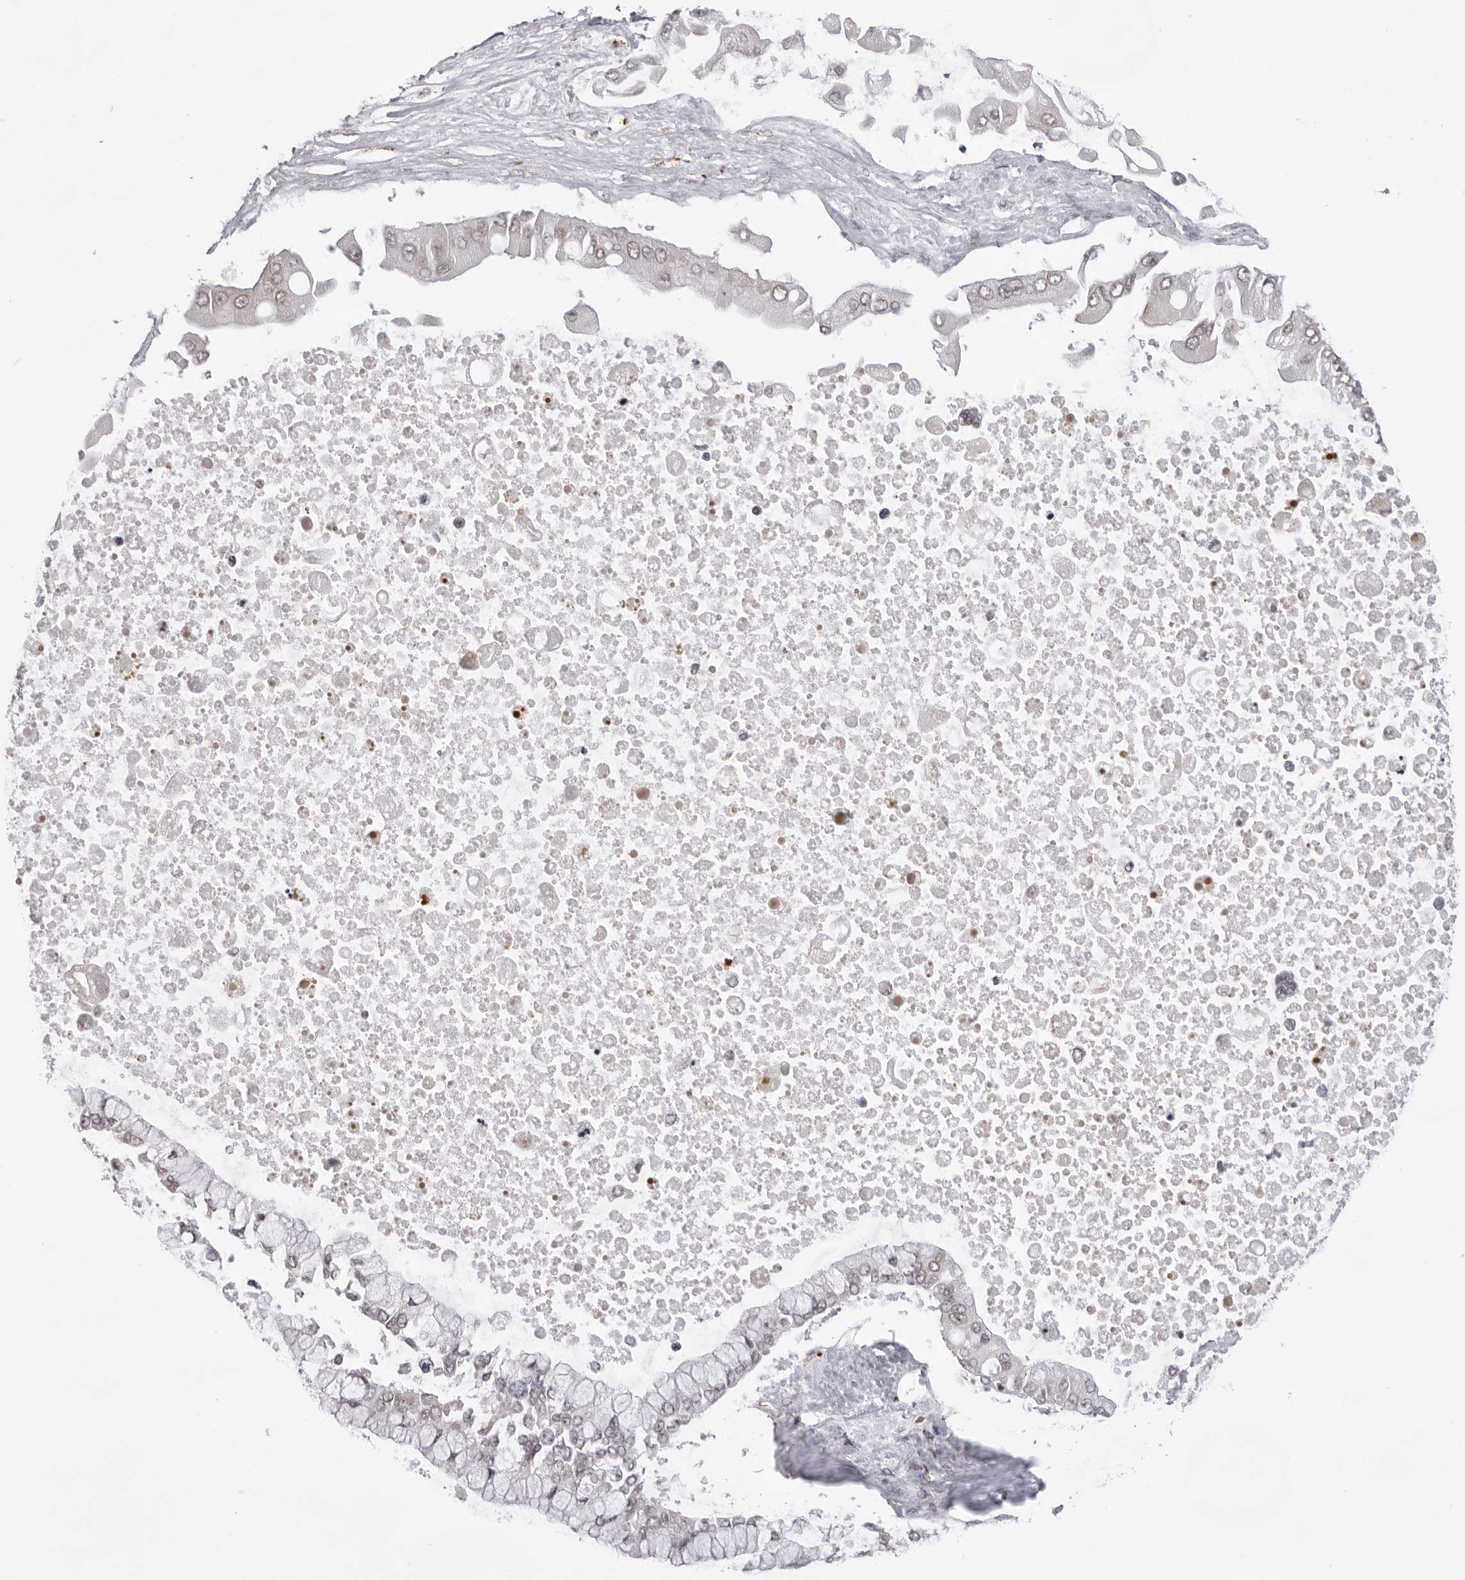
{"staining": {"intensity": "negative", "quantity": "none", "location": "none"}, "tissue": "liver cancer", "cell_type": "Tumor cells", "image_type": "cancer", "snomed": [{"axis": "morphology", "description": "Cholangiocarcinoma"}, {"axis": "topography", "description": "Liver"}], "caption": "There is no significant staining in tumor cells of liver cholangiocarcinoma.", "gene": "NTM", "patient": {"sex": "male", "age": 50}}